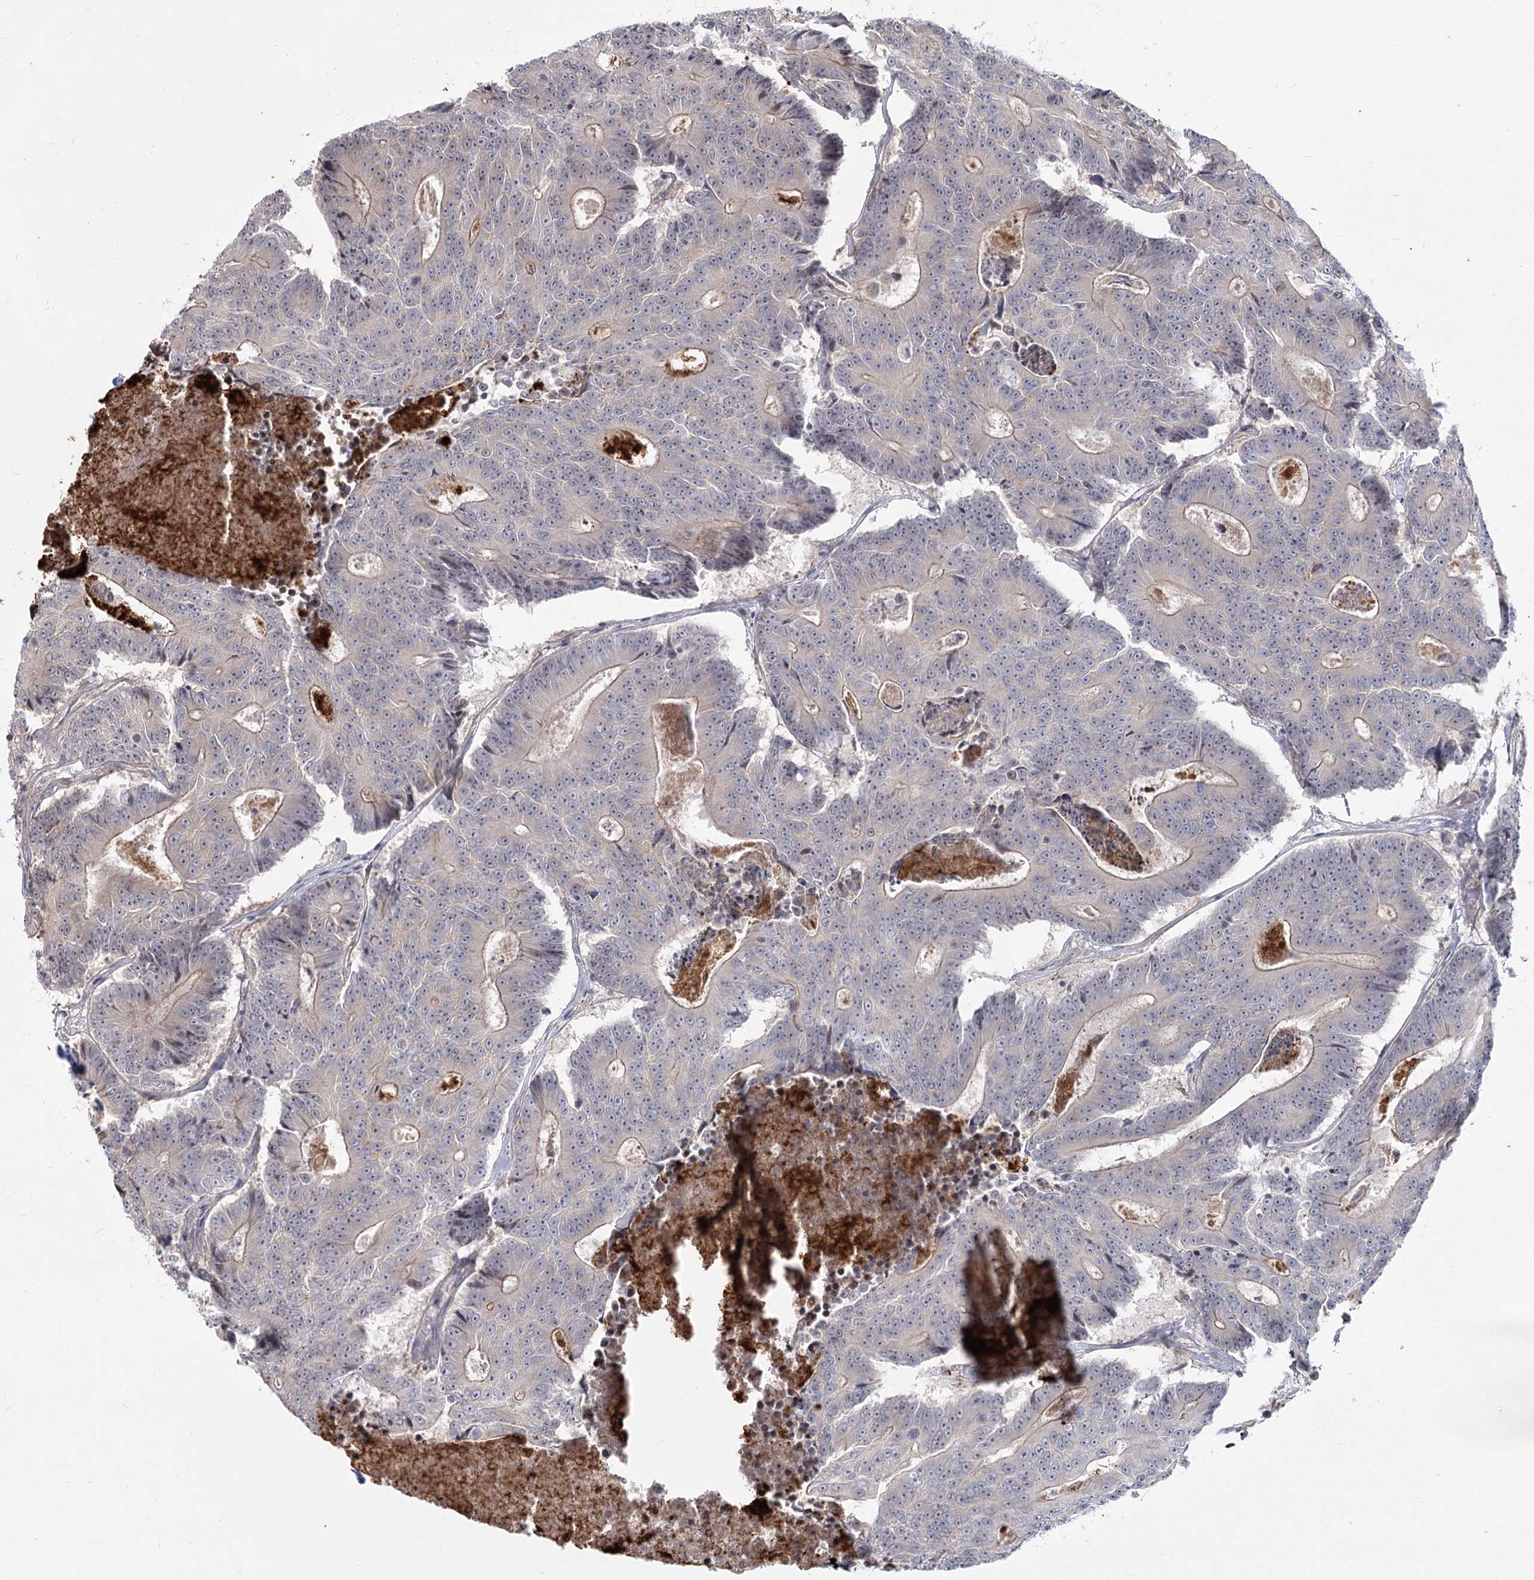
{"staining": {"intensity": "negative", "quantity": "none", "location": "none"}, "tissue": "colorectal cancer", "cell_type": "Tumor cells", "image_type": "cancer", "snomed": [{"axis": "morphology", "description": "Adenocarcinoma, NOS"}, {"axis": "topography", "description": "Colon"}], "caption": "Tumor cells are negative for brown protein staining in colorectal adenocarcinoma. The staining is performed using DAB brown chromogen with nuclei counter-stained in using hematoxylin.", "gene": "SPINK13", "patient": {"sex": "male", "age": 83}}